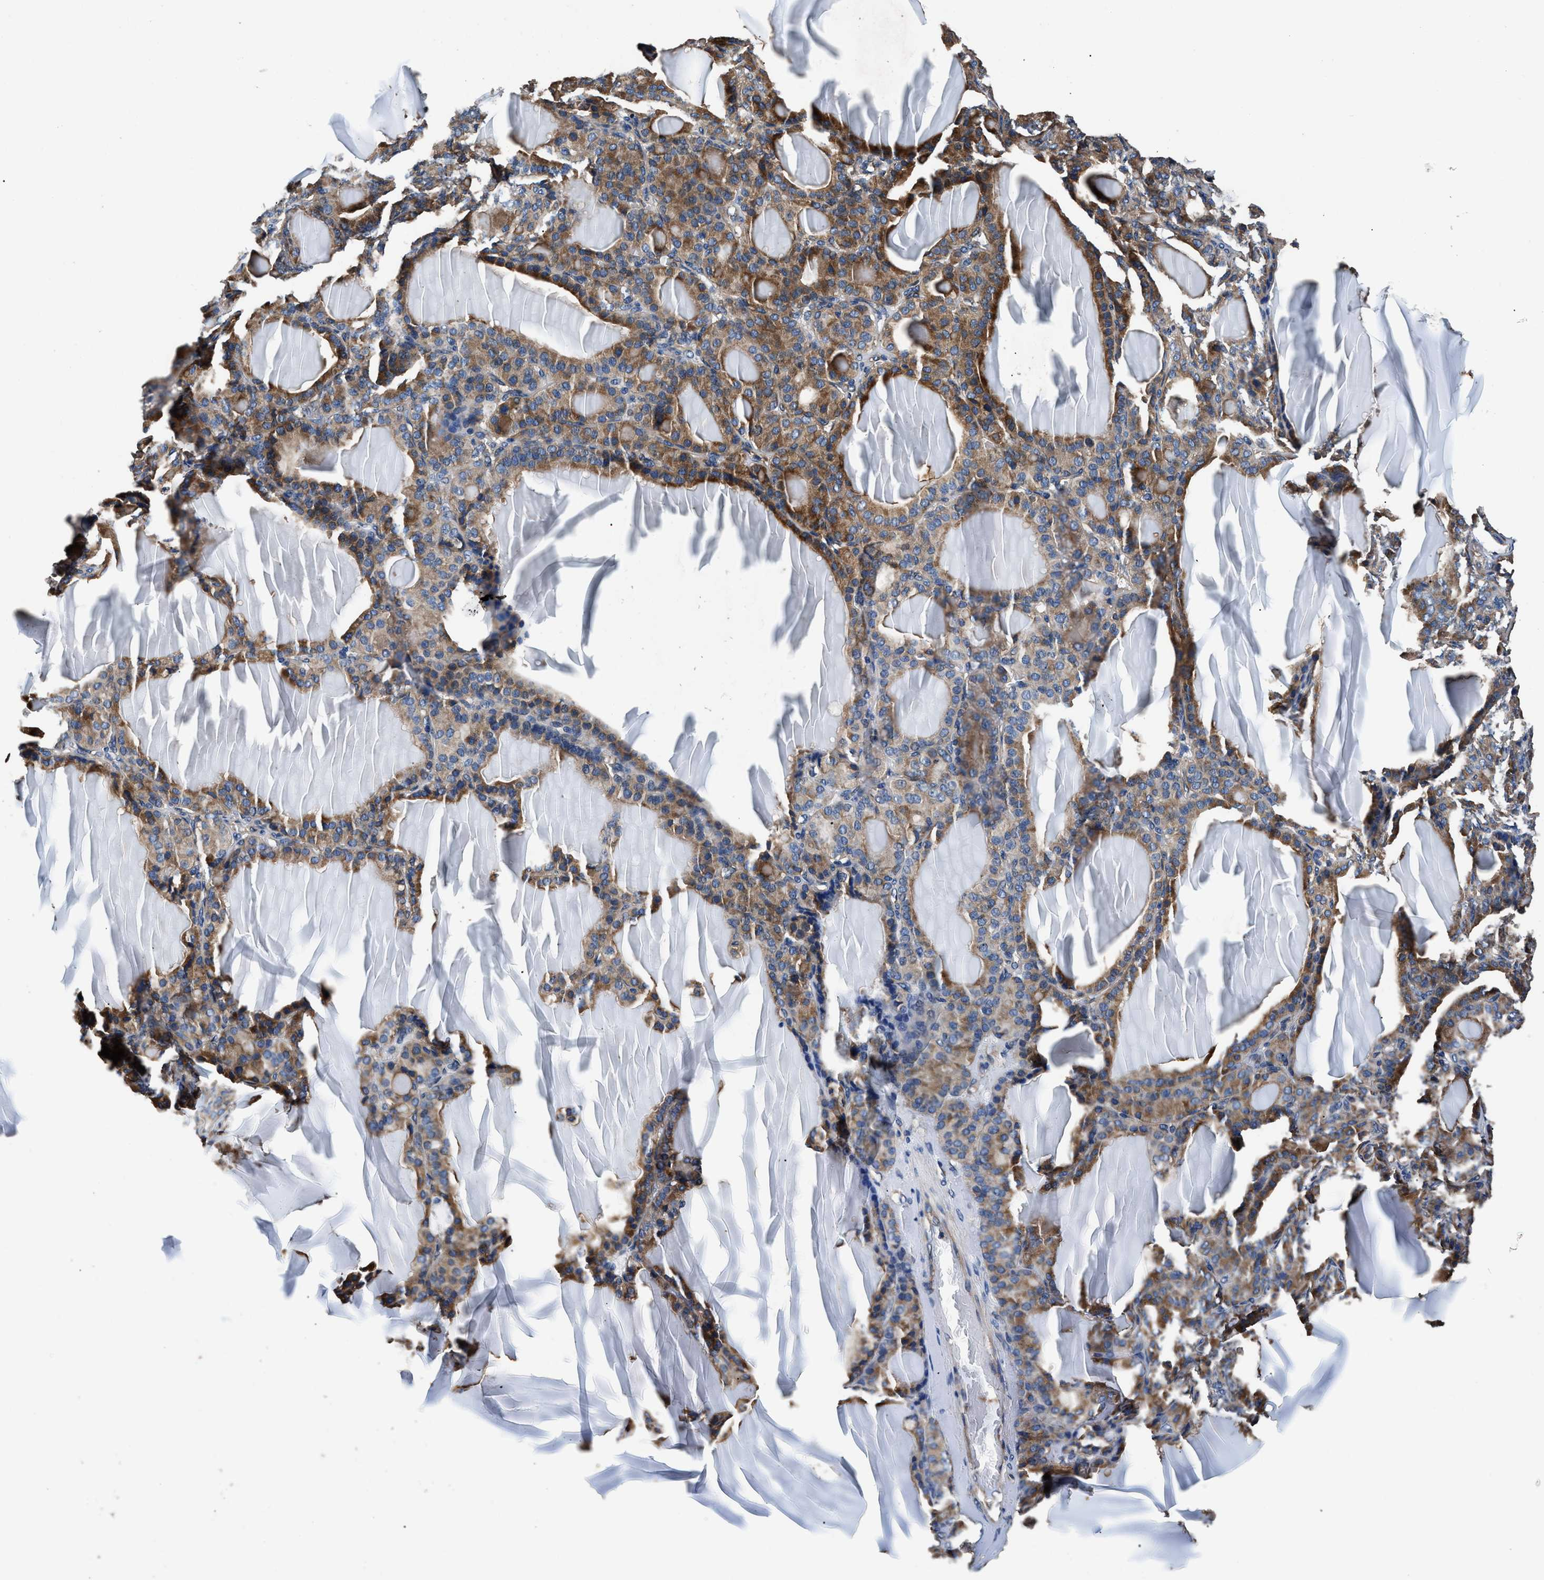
{"staining": {"intensity": "strong", "quantity": ">75%", "location": "cytoplasmic/membranous"}, "tissue": "thyroid gland", "cell_type": "Glandular cells", "image_type": "normal", "snomed": [{"axis": "morphology", "description": "Normal tissue, NOS"}, {"axis": "topography", "description": "Thyroid gland"}], "caption": "Strong cytoplasmic/membranous protein expression is identified in about >75% of glandular cells in thyroid gland.", "gene": "DHRS7B", "patient": {"sex": "female", "age": 28}}